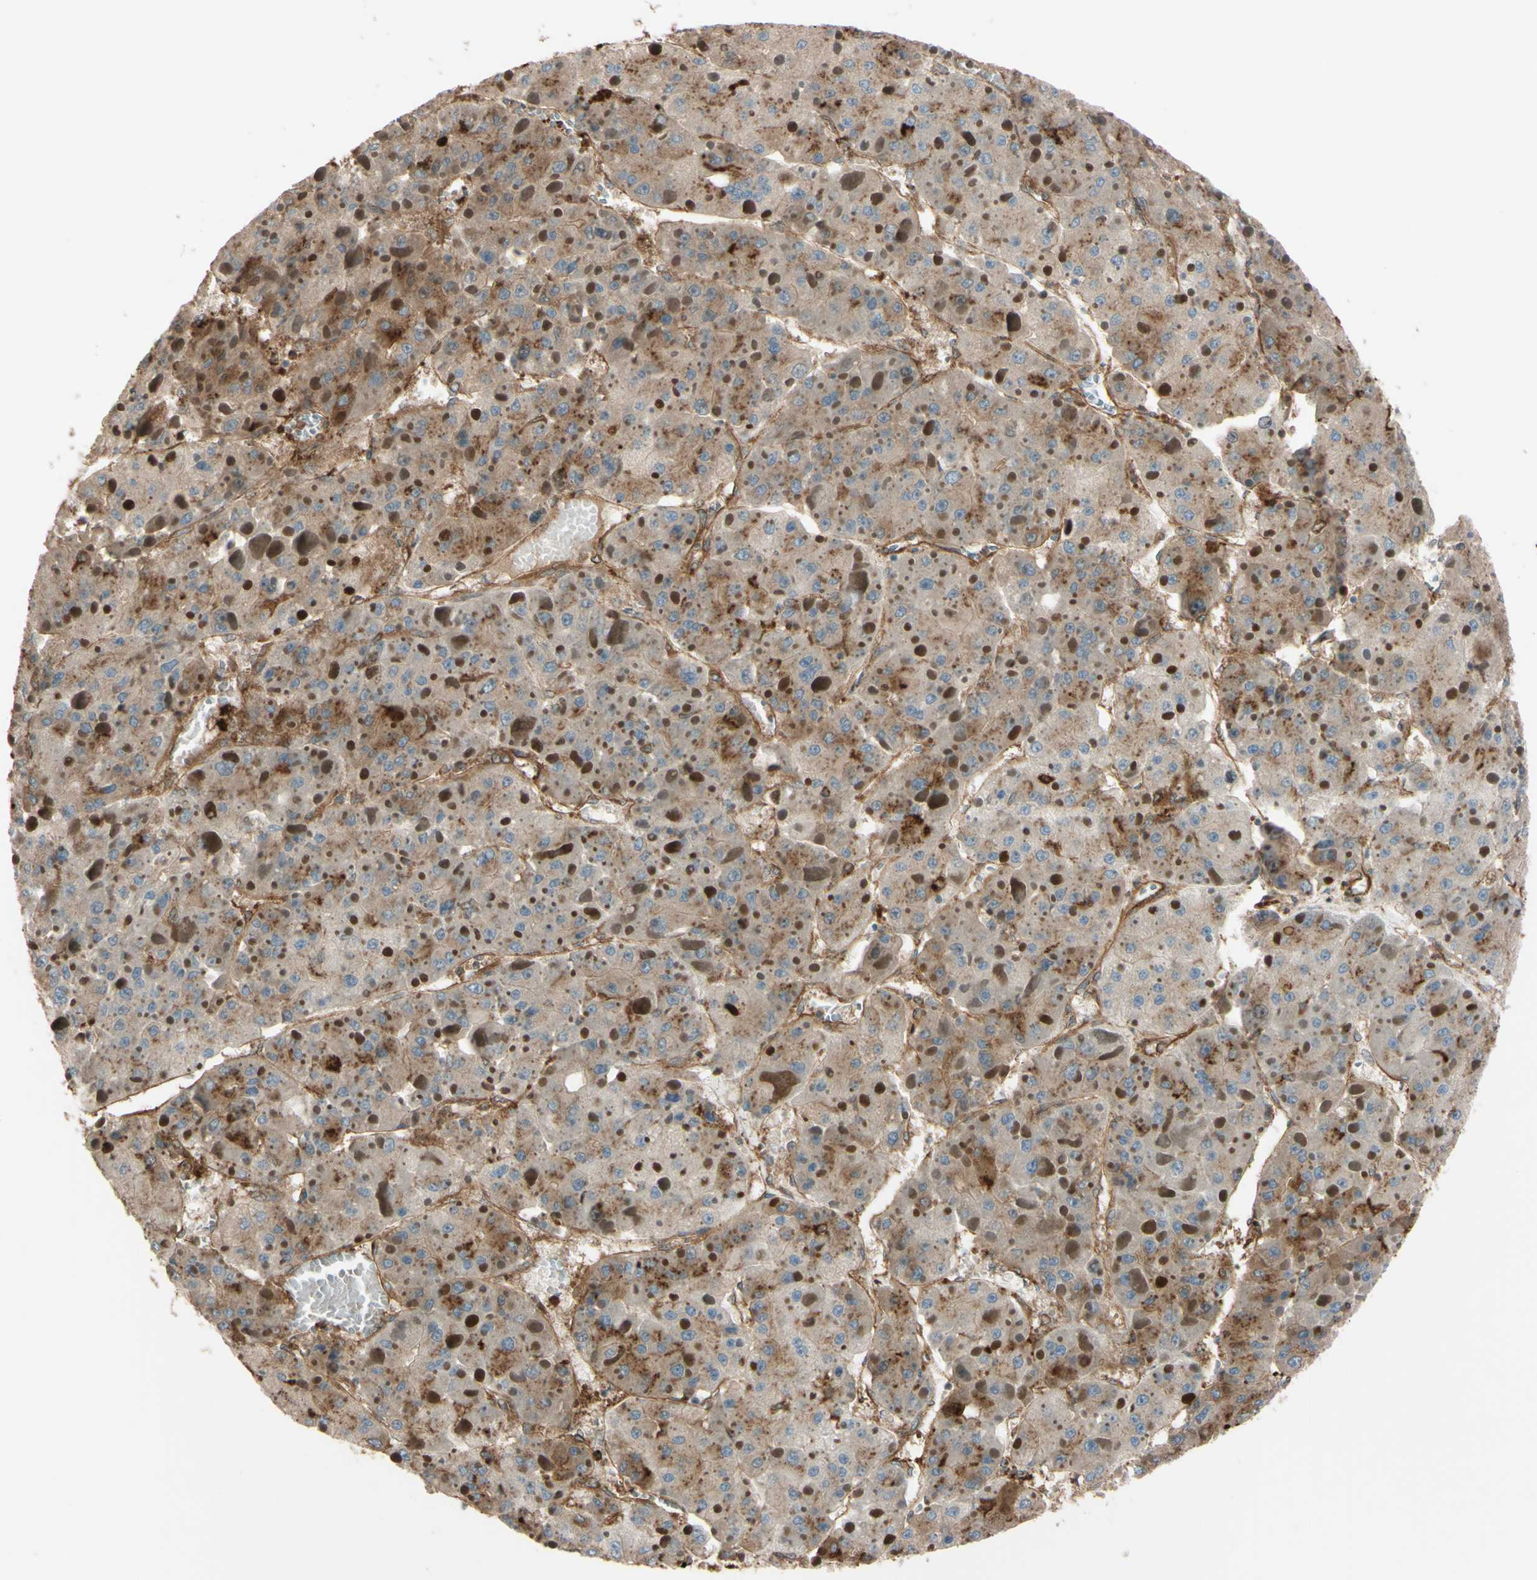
{"staining": {"intensity": "moderate", "quantity": ">75%", "location": "cytoplasmic/membranous"}, "tissue": "liver cancer", "cell_type": "Tumor cells", "image_type": "cancer", "snomed": [{"axis": "morphology", "description": "Carcinoma, Hepatocellular, NOS"}, {"axis": "topography", "description": "Liver"}], "caption": "Immunohistochemistry staining of hepatocellular carcinoma (liver), which shows medium levels of moderate cytoplasmic/membranous expression in about >75% of tumor cells indicating moderate cytoplasmic/membranous protein staining. The staining was performed using DAB (brown) for protein detection and nuclei were counterstained in hematoxylin (blue).", "gene": "PTPN12", "patient": {"sex": "female", "age": 73}}